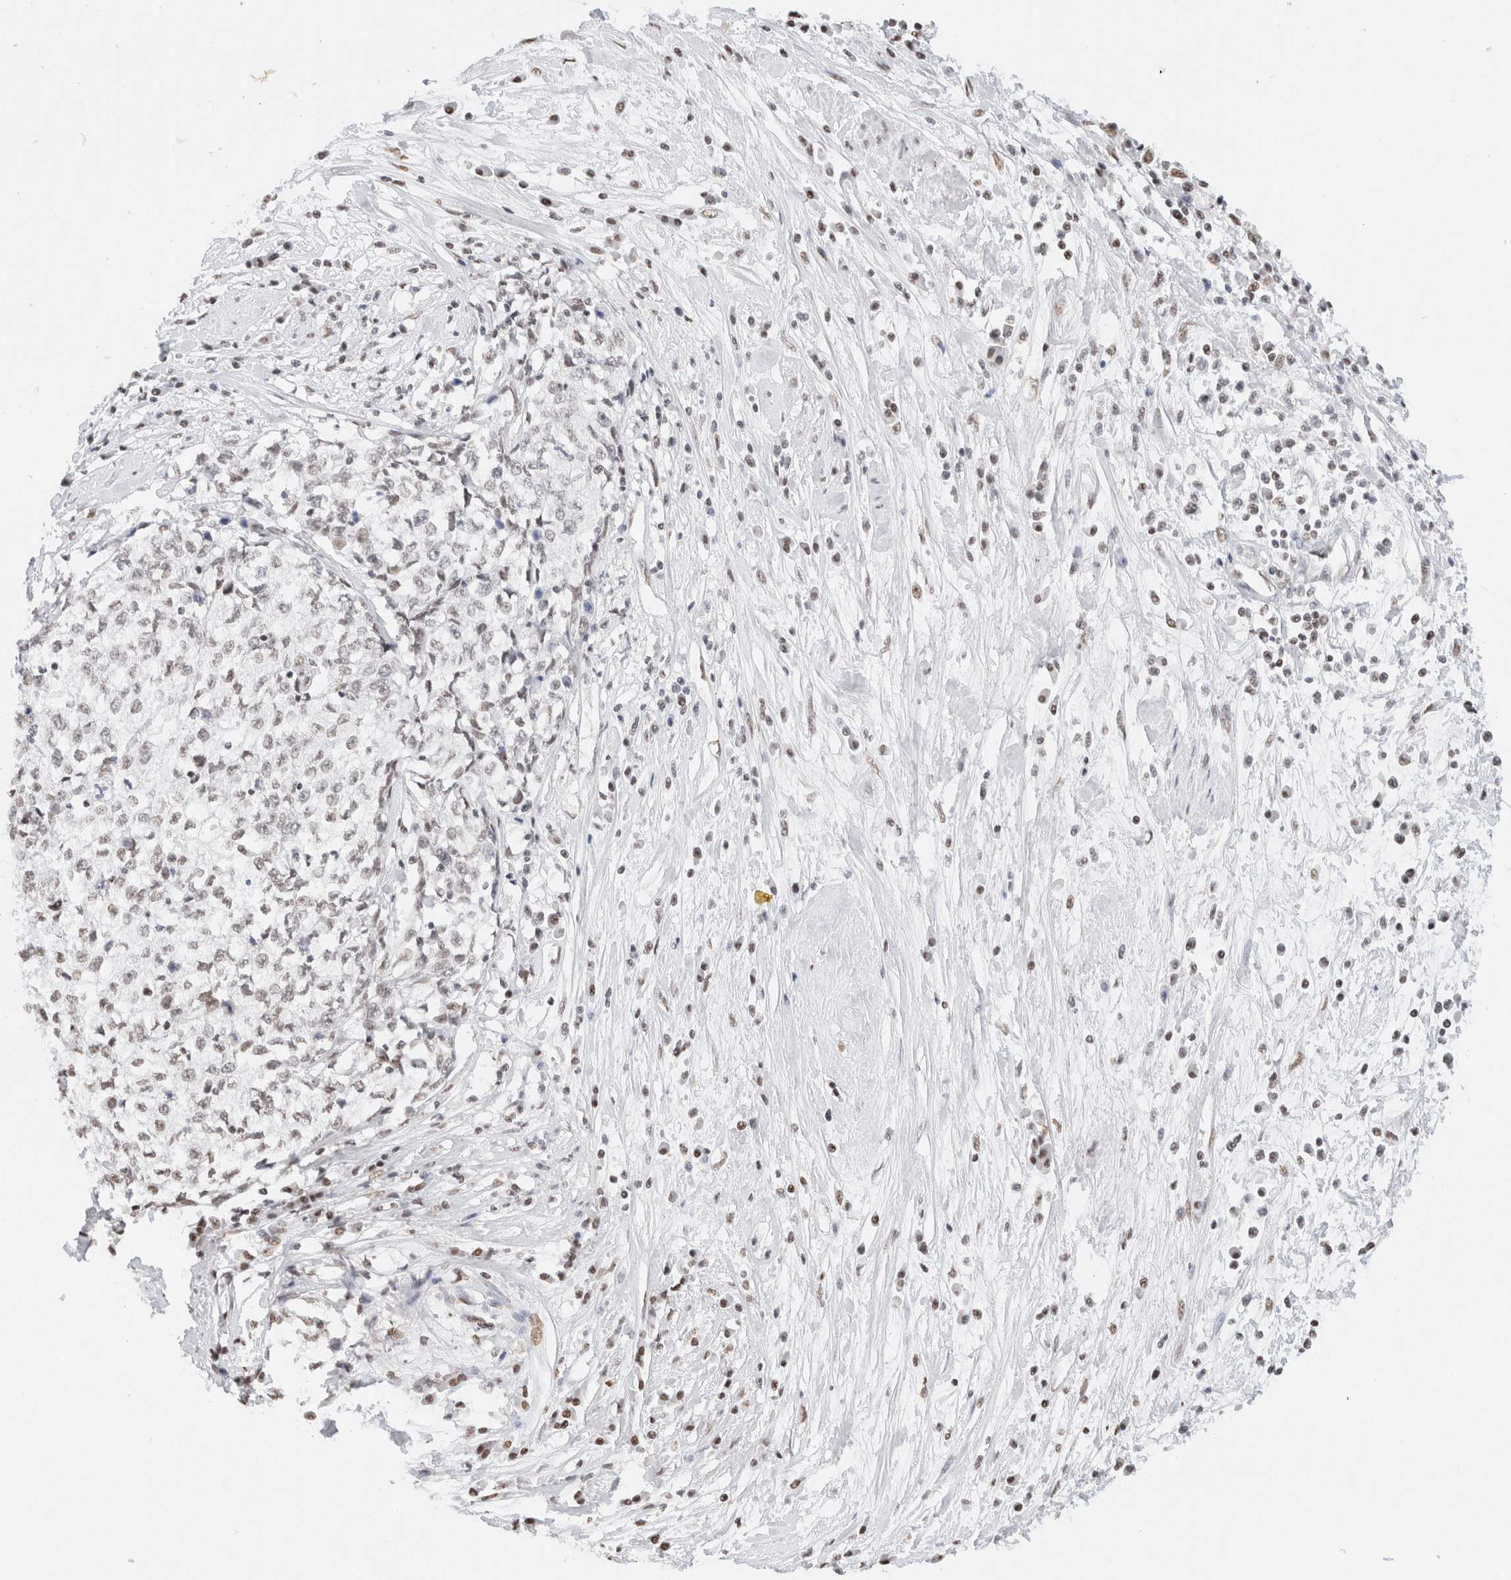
{"staining": {"intensity": "weak", "quantity": "25%-75%", "location": "nuclear"}, "tissue": "cervical cancer", "cell_type": "Tumor cells", "image_type": "cancer", "snomed": [{"axis": "morphology", "description": "Squamous cell carcinoma, NOS"}, {"axis": "topography", "description": "Cervix"}], "caption": "Squamous cell carcinoma (cervical) stained for a protein reveals weak nuclear positivity in tumor cells.", "gene": "SUPT3H", "patient": {"sex": "female", "age": 57}}